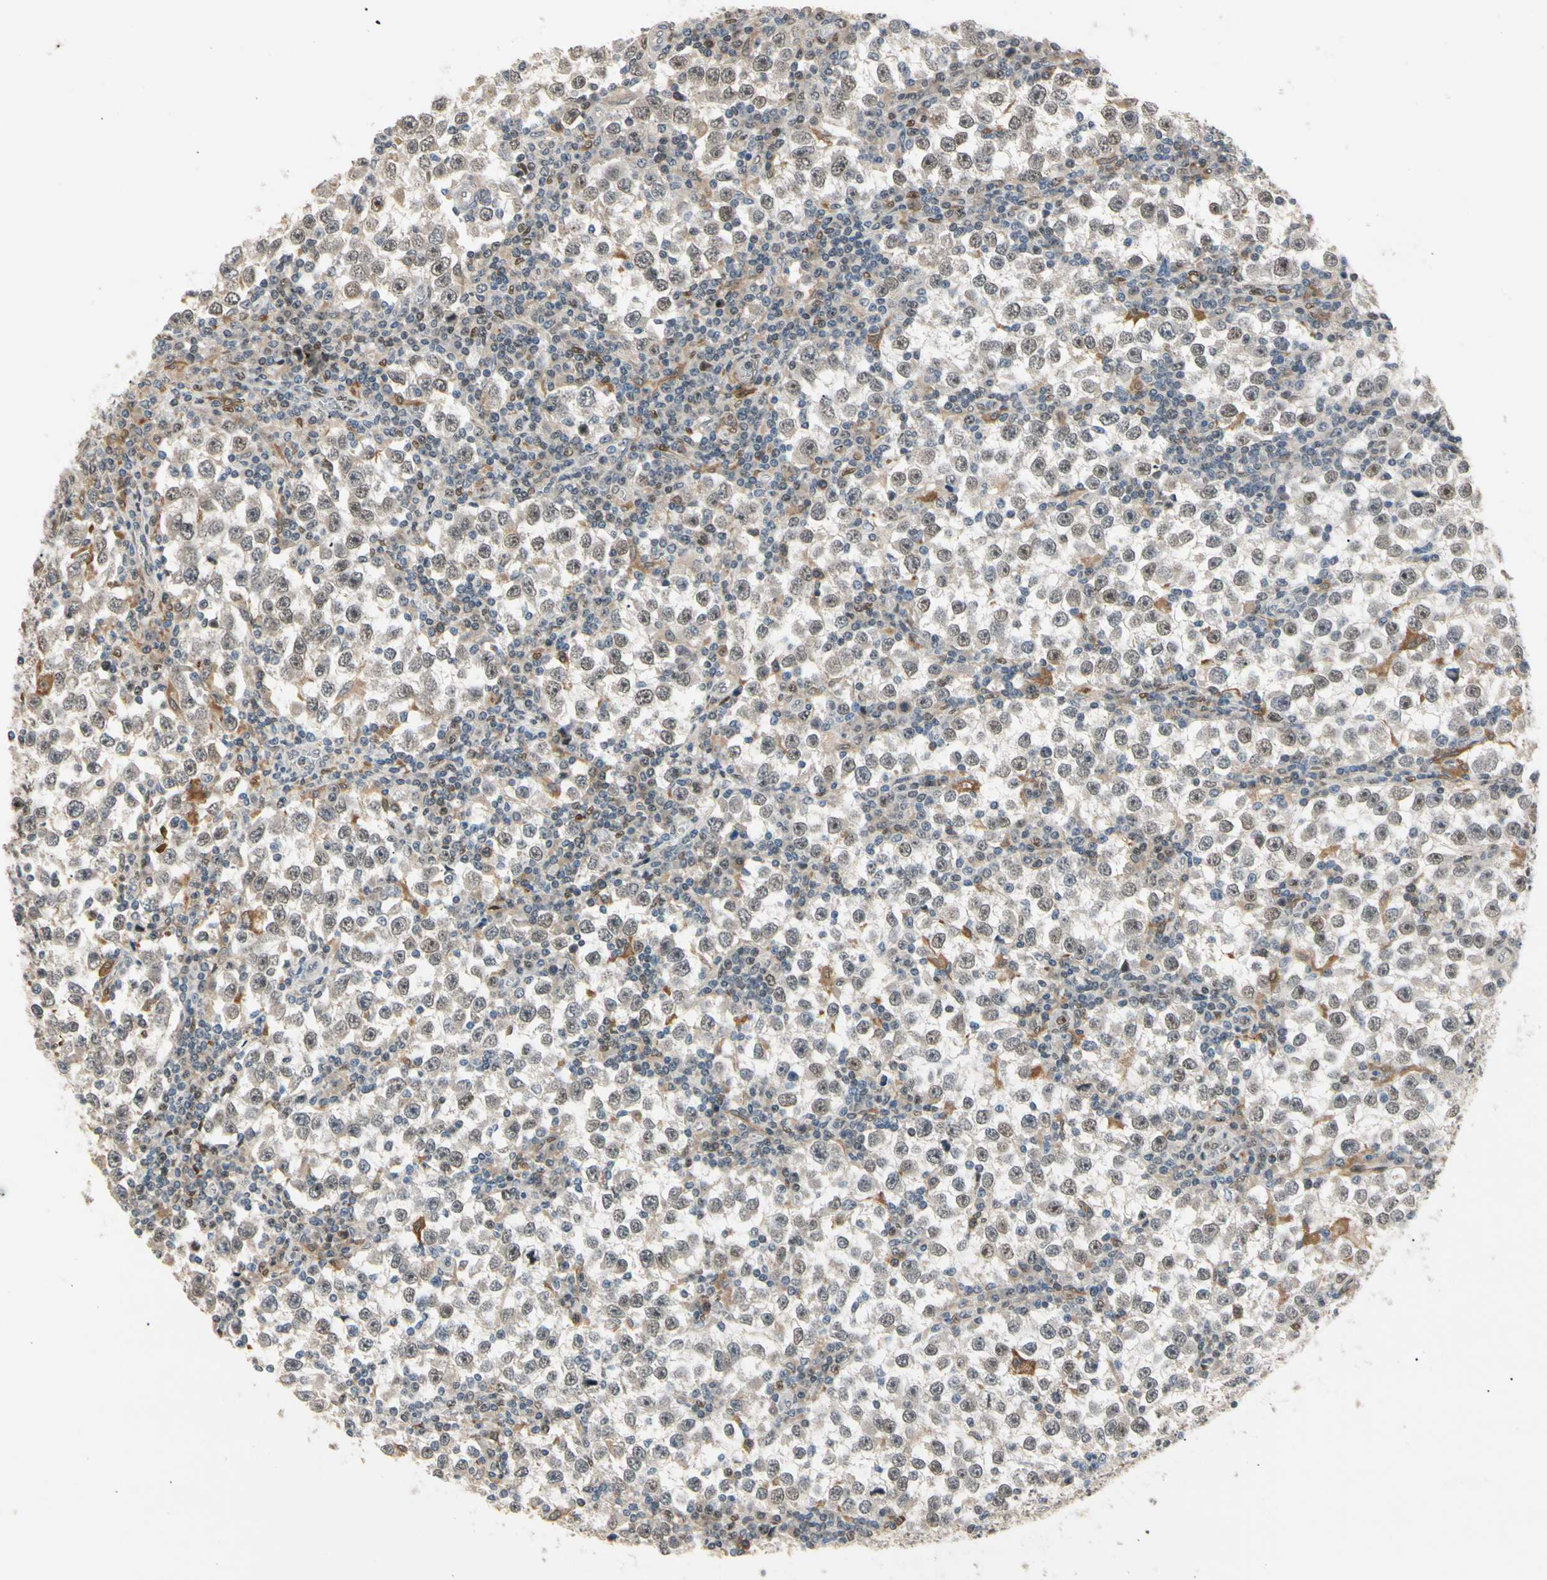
{"staining": {"intensity": "weak", "quantity": ">75%", "location": "cytoplasmic/membranous,nuclear"}, "tissue": "testis cancer", "cell_type": "Tumor cells", "image_type": "cancer", "snomed": [{"axis": "morphology", "description": "Seminoma, NOS"}, {"axis": "topography", "description": "Testis"}], "caption": "Protein expression analysis of testis cancer displays weak cytoplasmic/membranous and nuclear staining in approximately >75% of tumor cells.", "gene": "RIOX2", "patient": {"sex": "male", "age": 65}}